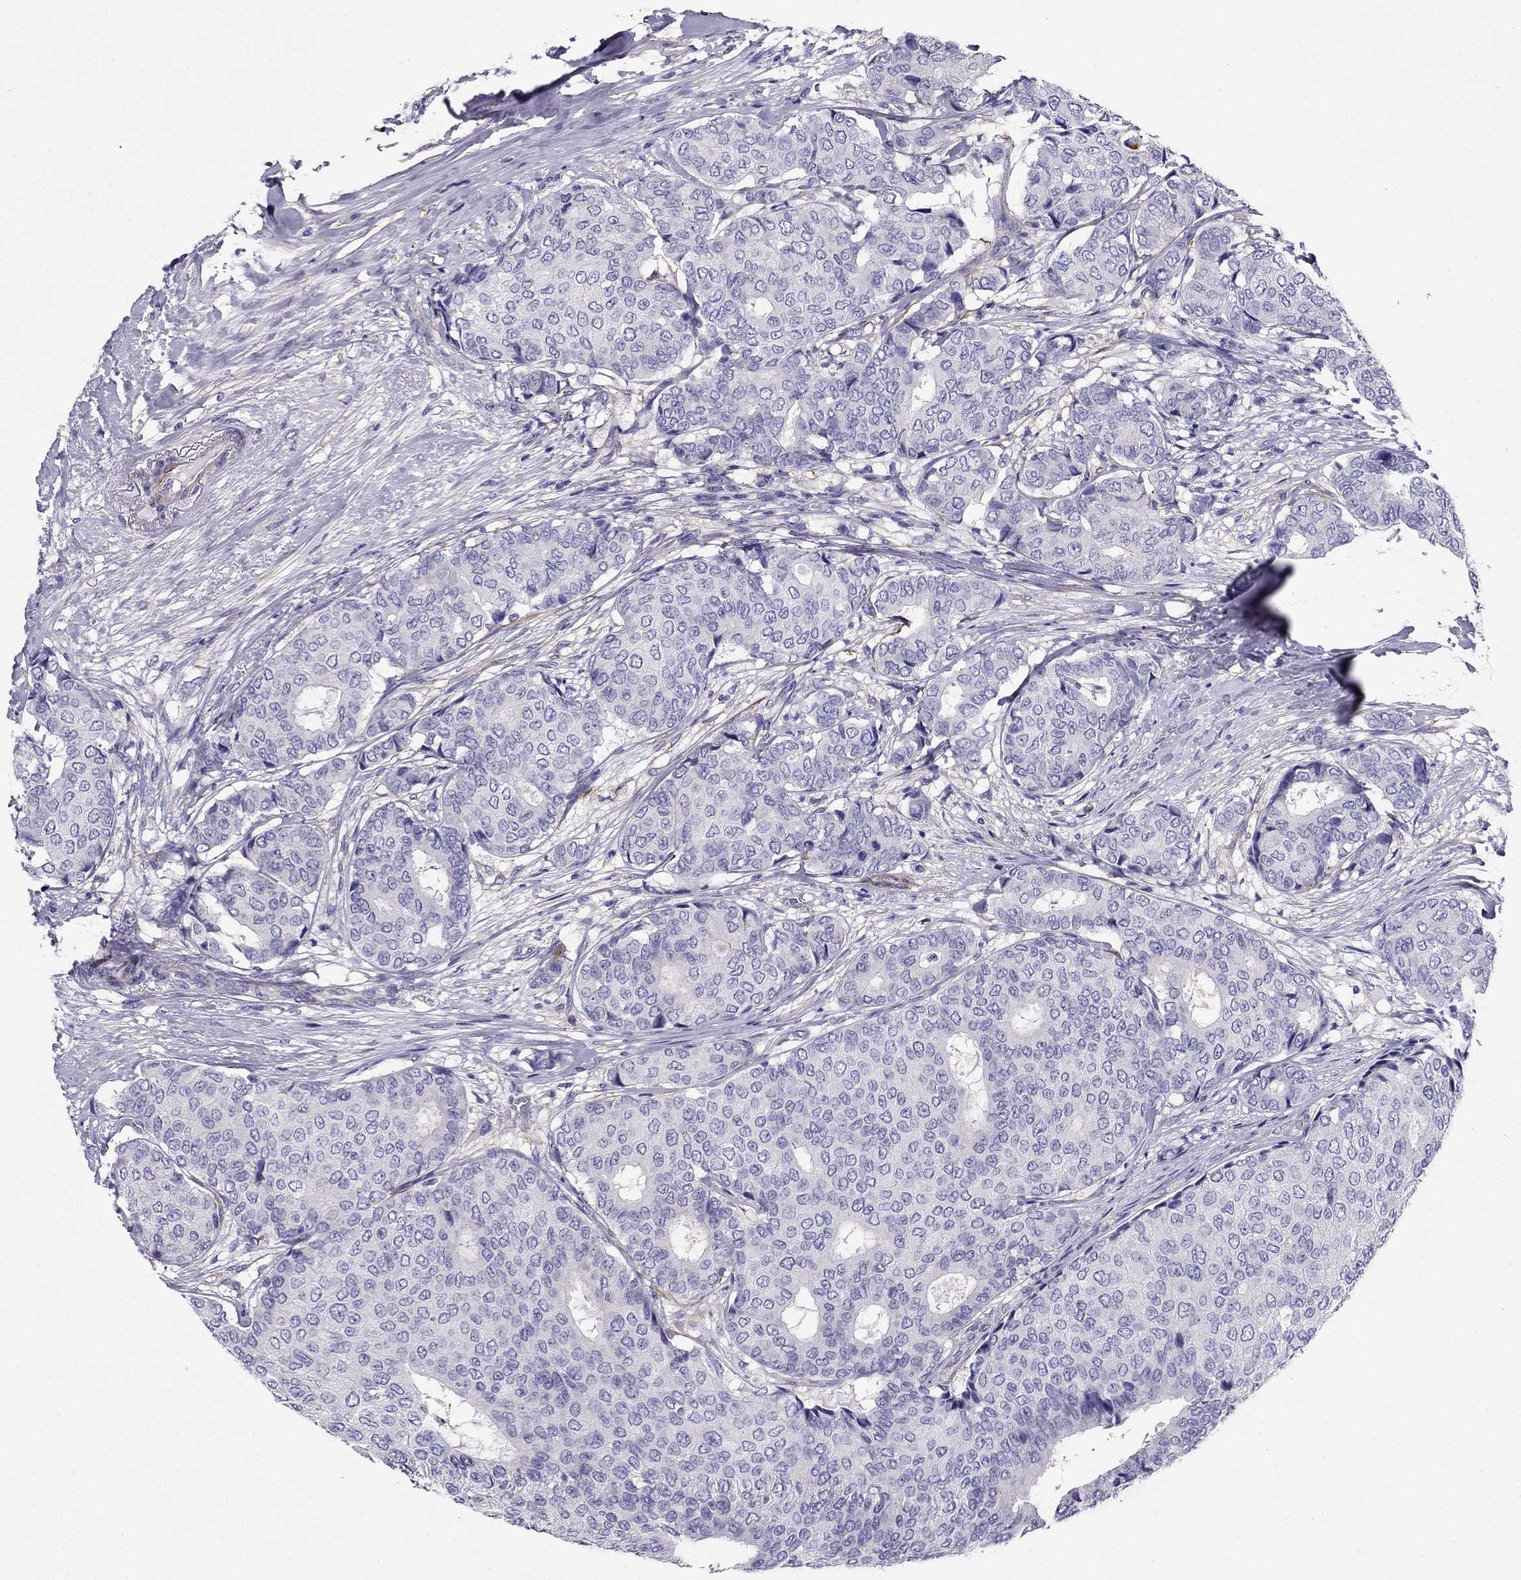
{"staining": {"intensity": "negative", "quantity": "none", "location": "none"}, "tissue": "breast cancer", "cell_type": "Tumor cells", "image_type": "cancer", "snomed": [{"axis": "morphology", "description": "Duct carcinoma"}, {"axis": "topography", "description": "Breast"}], "caption": "Infiltrating ductal carcinoma (breast) stained for a protein using immunohistochemistry shows no positivity tumor cells.", "gene": "GPR50", "patient": {"sex": "female", "age": 75}}